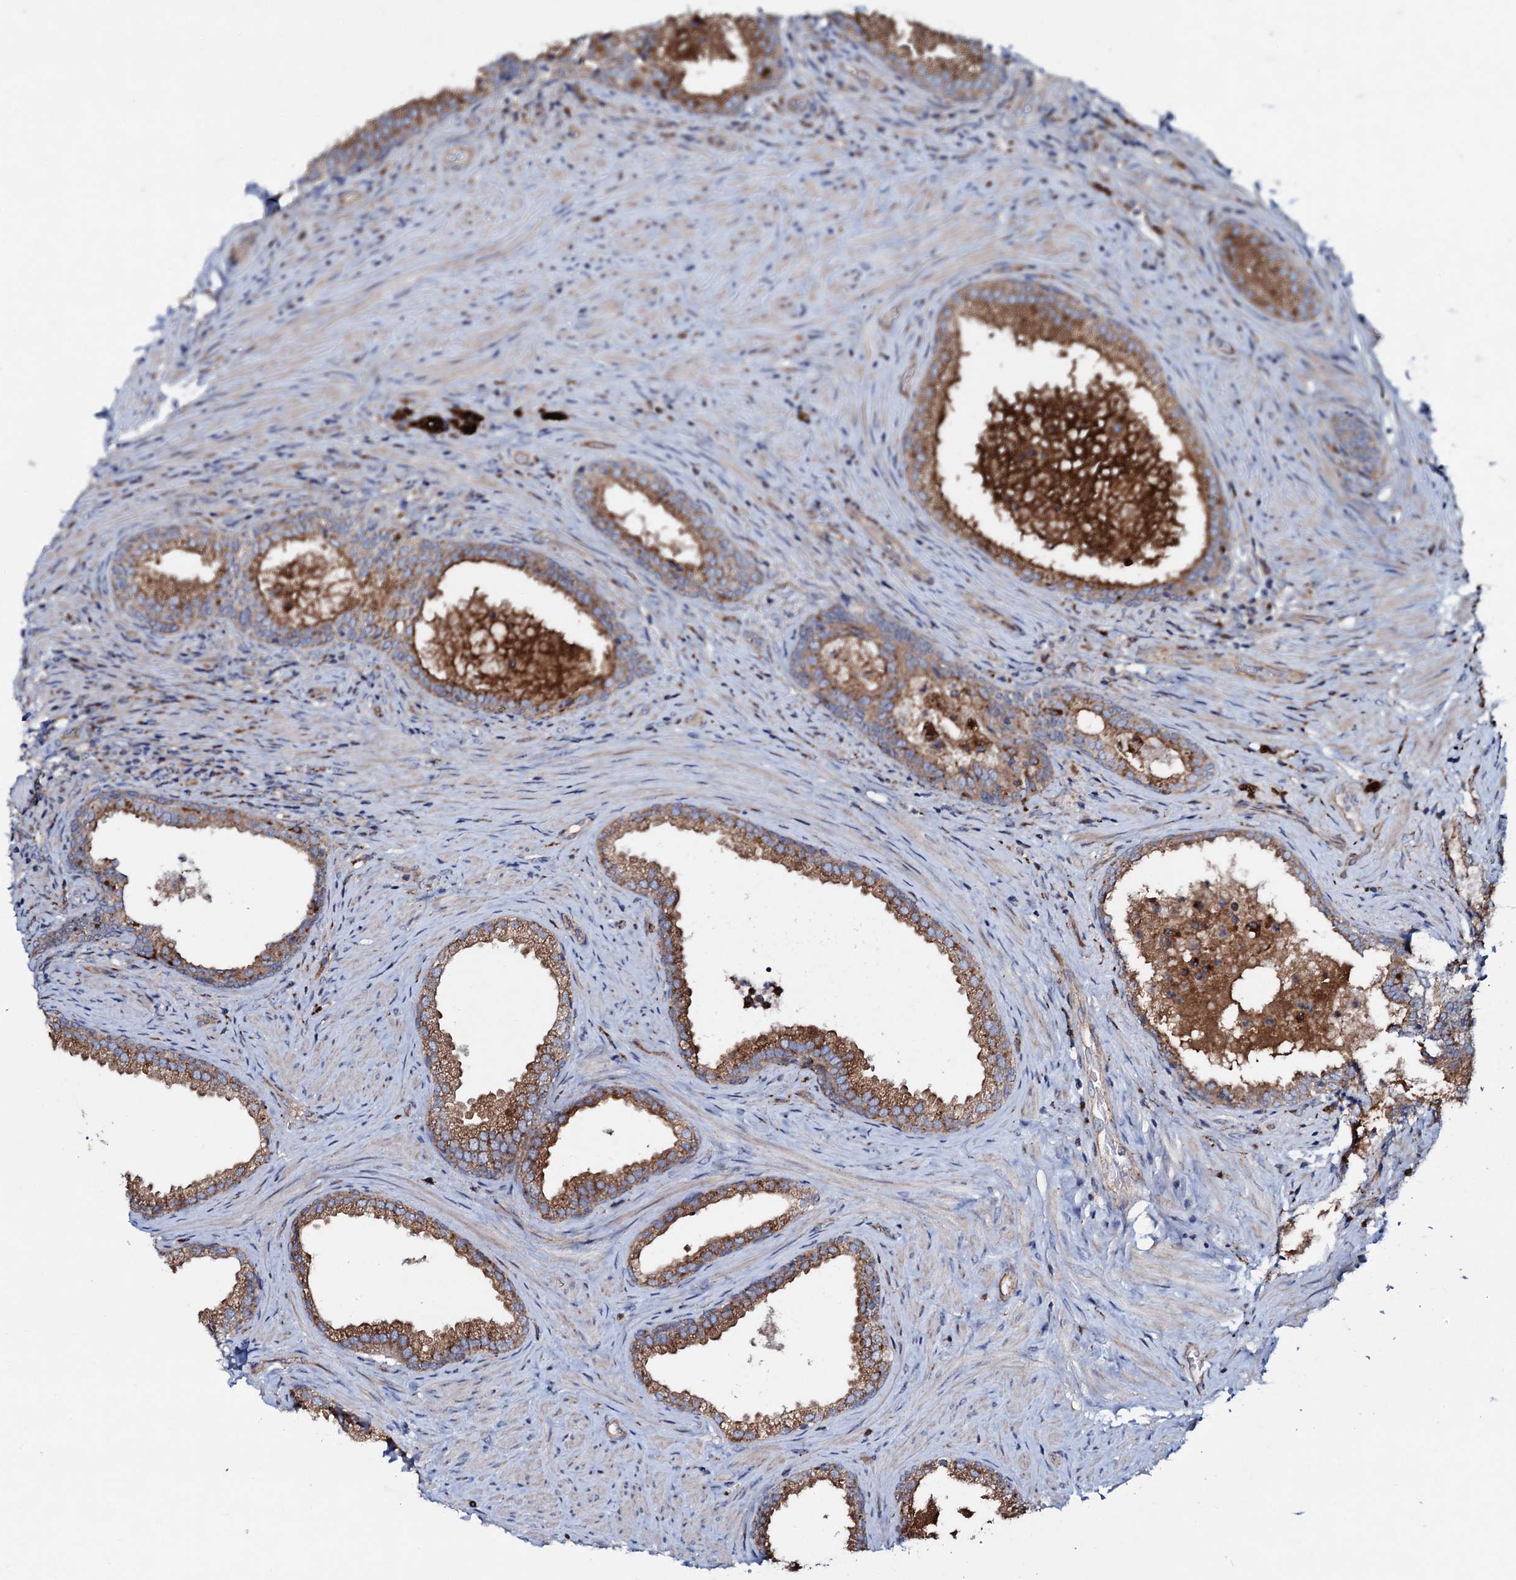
{"staining": {"intensity": "moderate", "quantity": ">75%", "location": "cytoplasmic/membranous"}, "tissue": "prostate", "cell_type": "Glandular cells", "image_type": "normal", "snomed": [{"axis": "morphology", "description": "Normal tissue, NOS"}, {"axis": "topography", "description": "Prostate"}], "caption": "Immunohistochemical staining of benign prostate reveals >75% levels of moderate cytoplasmic/membranous protein positivity in about >75% of glandular cells.", "gene": "P2RX4", "patient": {"sex": "male", "age": 76}}